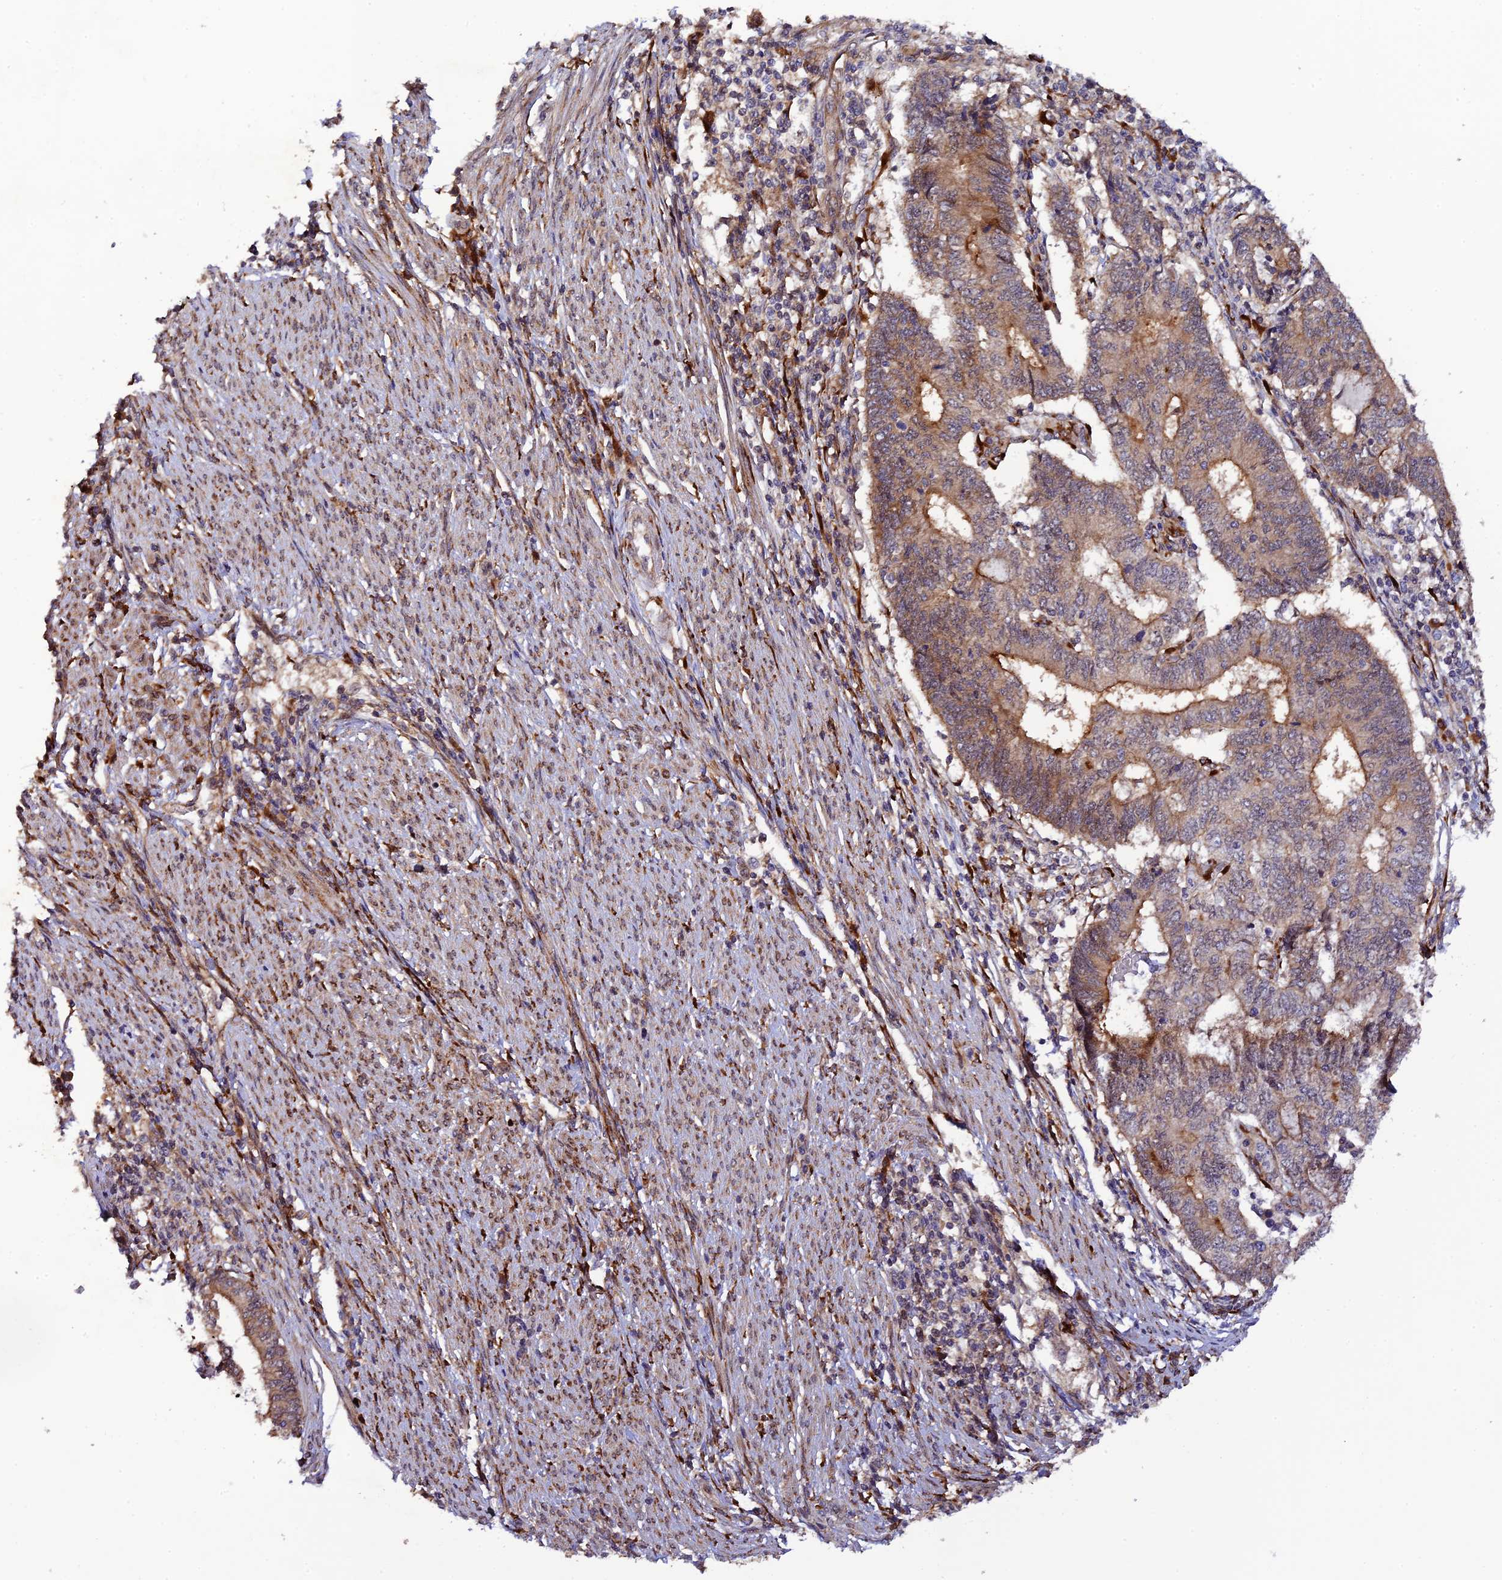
{"staining": {"intensity": "weak", "quantity": ">75%", "location": "cytoplasmic/membranous"}, "tissue": "endometrial cancer", "cell_type": "Tumor cells", "image_type": "cancer", "snomed": [{"axis": "morphology", "description": "Adenocarcinoma, NOS"}, {"axis": "topography", "description": "Uterus"}, {"axis": "topography", "description": "Endometrium"}], "caption": "Tumor cells show weak cytoplasmic/membranous expression in about >75% of cells in endometrial cancer.", "gene": "P3H3", "patient": {"sex": "female", "age": 70}}